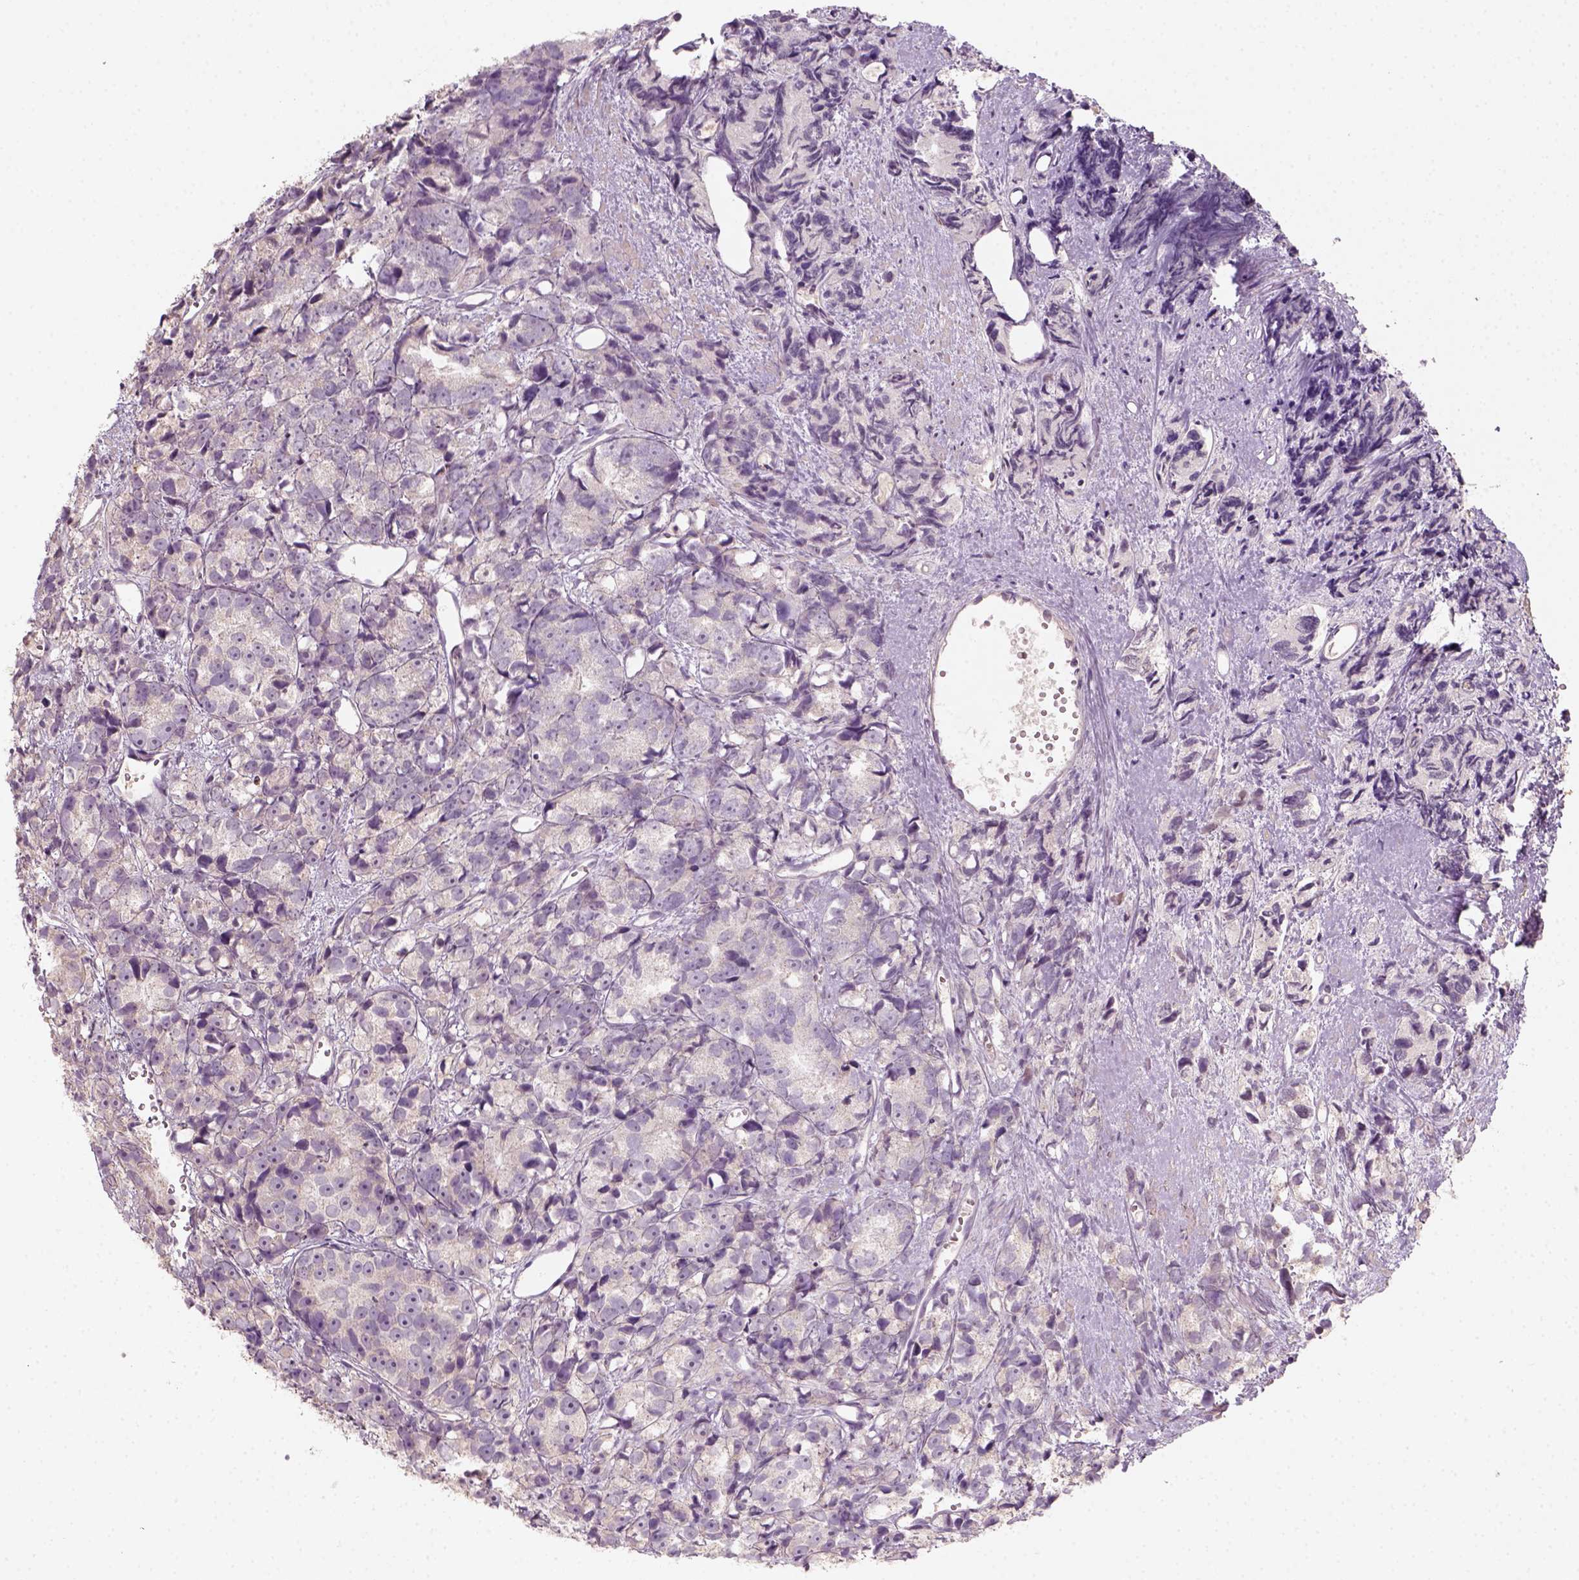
{"staining": {"intensity": "negative", "quantity": "none", "location": "none"}, "tissue": "prostate cancer", "cell_type": "Tumor cells", "image_type": "cancer", "snomed": [{"axis": "morphology", "description": "Adenocarcinoma, High grade"}, {"axis": "topography", "description": "Prostate"}], "caption": "Micrograph shows no significant protein positivity in tumor cells of prostate adenocarcinoma (high-grade). Nuclei are stained in blue.", "gene": "AQP9", "patient": {"sex": "male", "age": 77}}